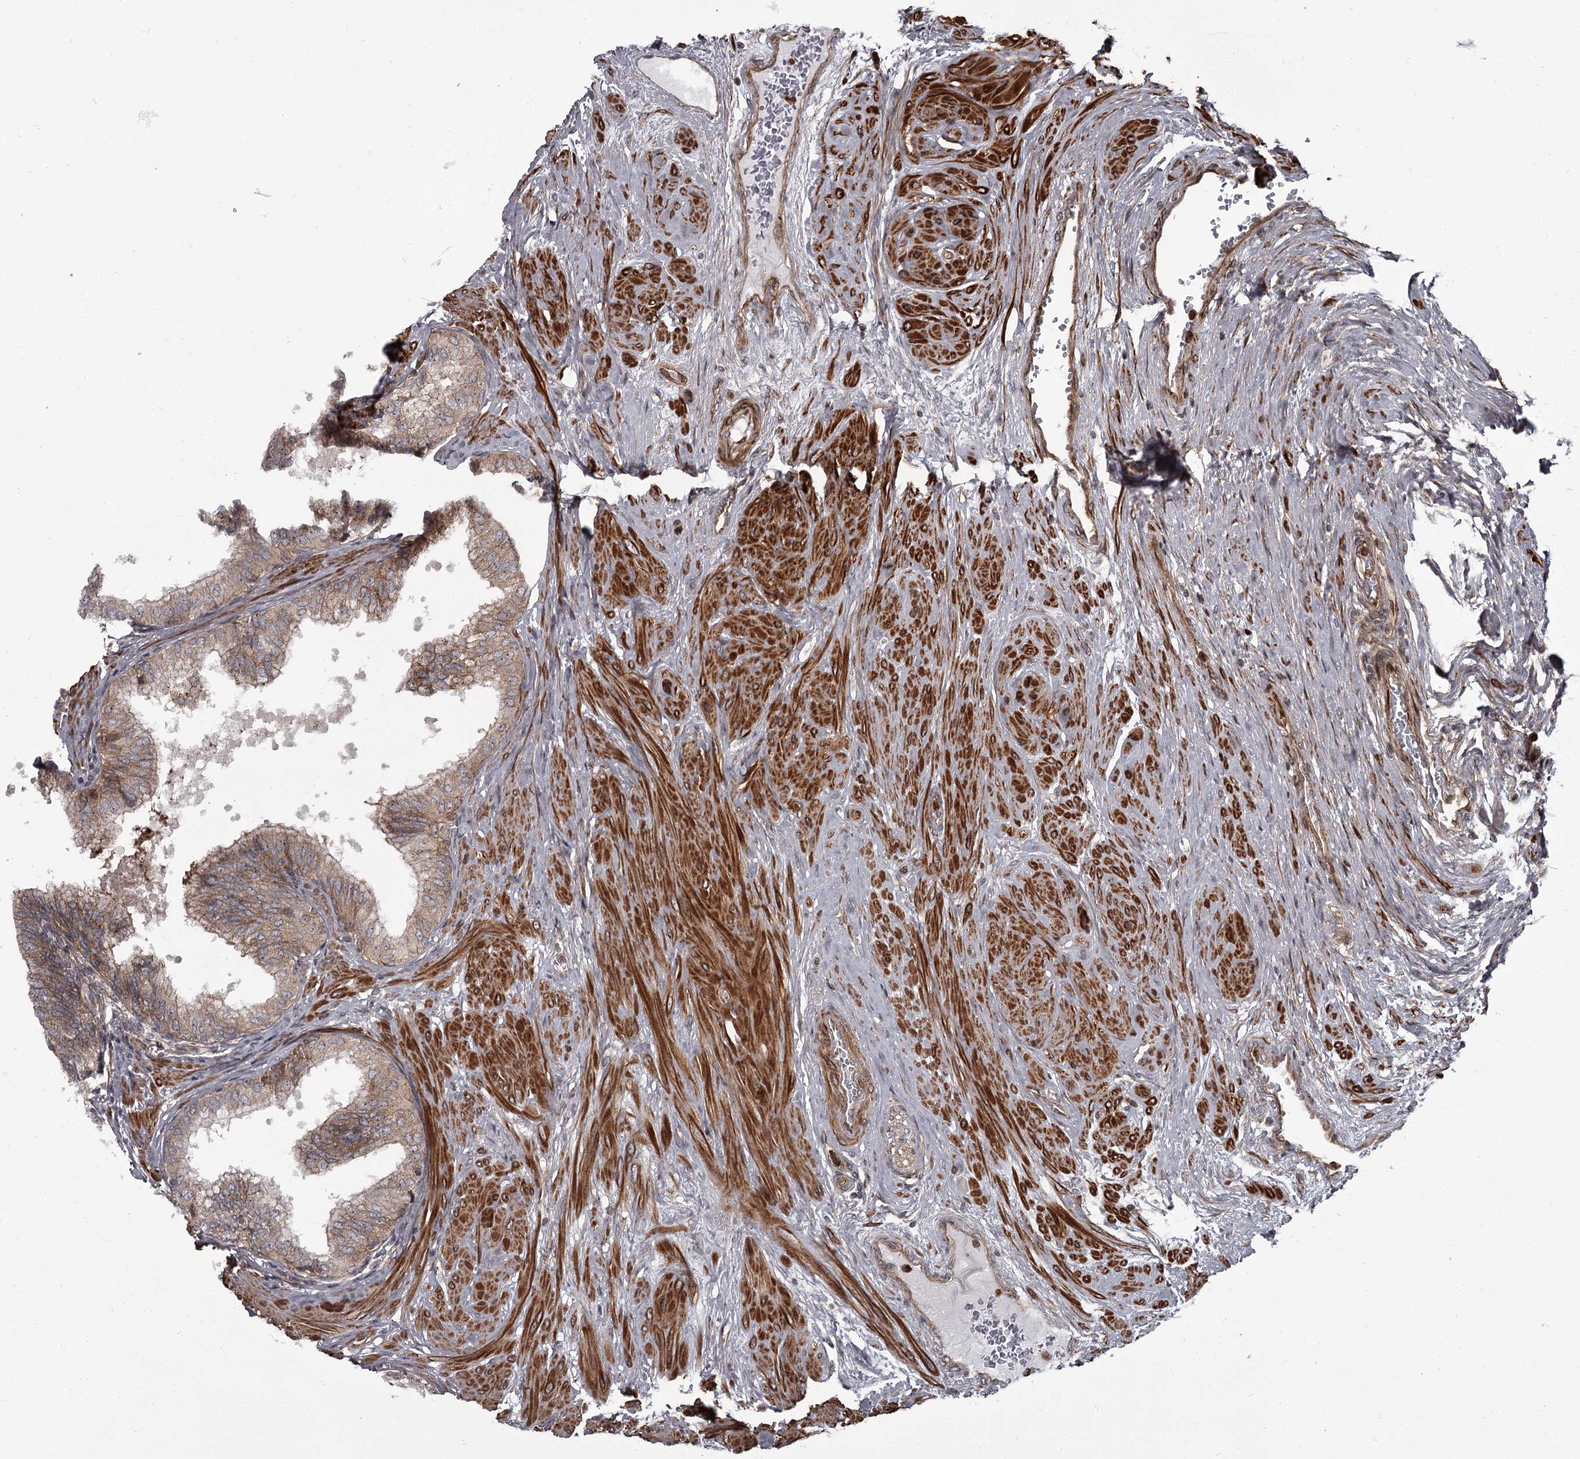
{"staining": {"intensity": "moderate", "quantity": "25%-75%", "location": "cytoplasmic/membranous"}, "tissue": "prostate", "cell_type": "Glandular cells", "image_type": "normal", "snomed": [{"axis": "morphology", "description": "Normal tissue, NOS"}, {"axis": "topography", "description": "Prostate"}], "caption": "IHC image of normal human prostate stained for a protein (brown), which exhibits medium levels of moderate cytoplasmic/membranous positivity in about 25%-75% of glandular cells.", "gene": "THAP9", "patient": {"sex": "male", "age": 60}}